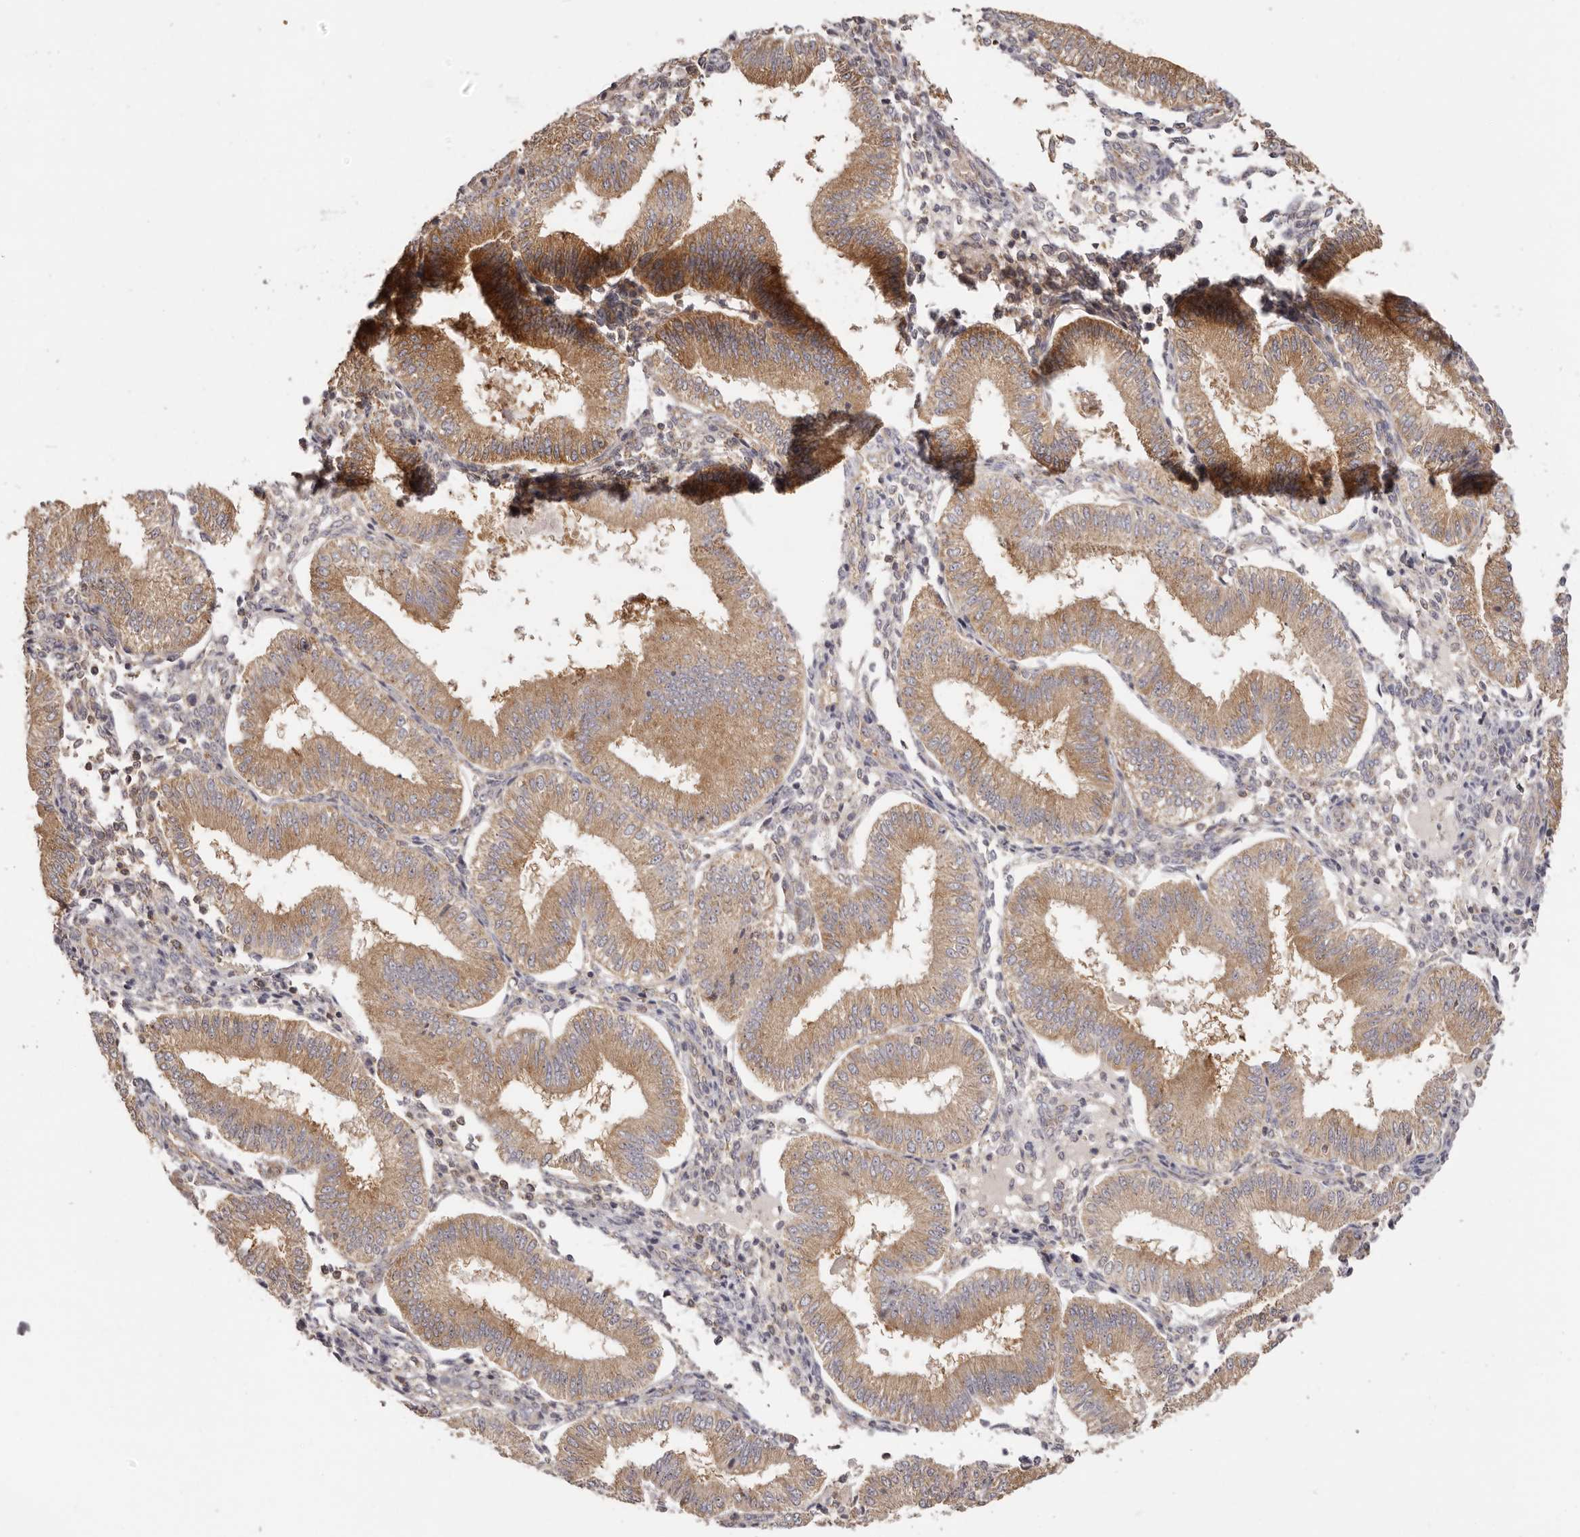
{"staining": {"intensity": "weak", "quantity": "25%-75%", "location": "cytoplasmic/membranous"}, "tissue": "endometrium", "cell_type": "Cells in endometrial stroma", "image_type": "normal", "snomed": [{"axis": "morphology", "description": "Normal tissue, NOS"}, {"axis": "topography", "description": "Endometrium"}], "caption": "This image reveals IHC staining of unremarkable human endometrium, with low weak cytoplasmic/membranous staining in about 25%-75% of cells in endometrial stroma.", "gene": "EEF1E1", "patient": {"sex": "female", "age": 39}}